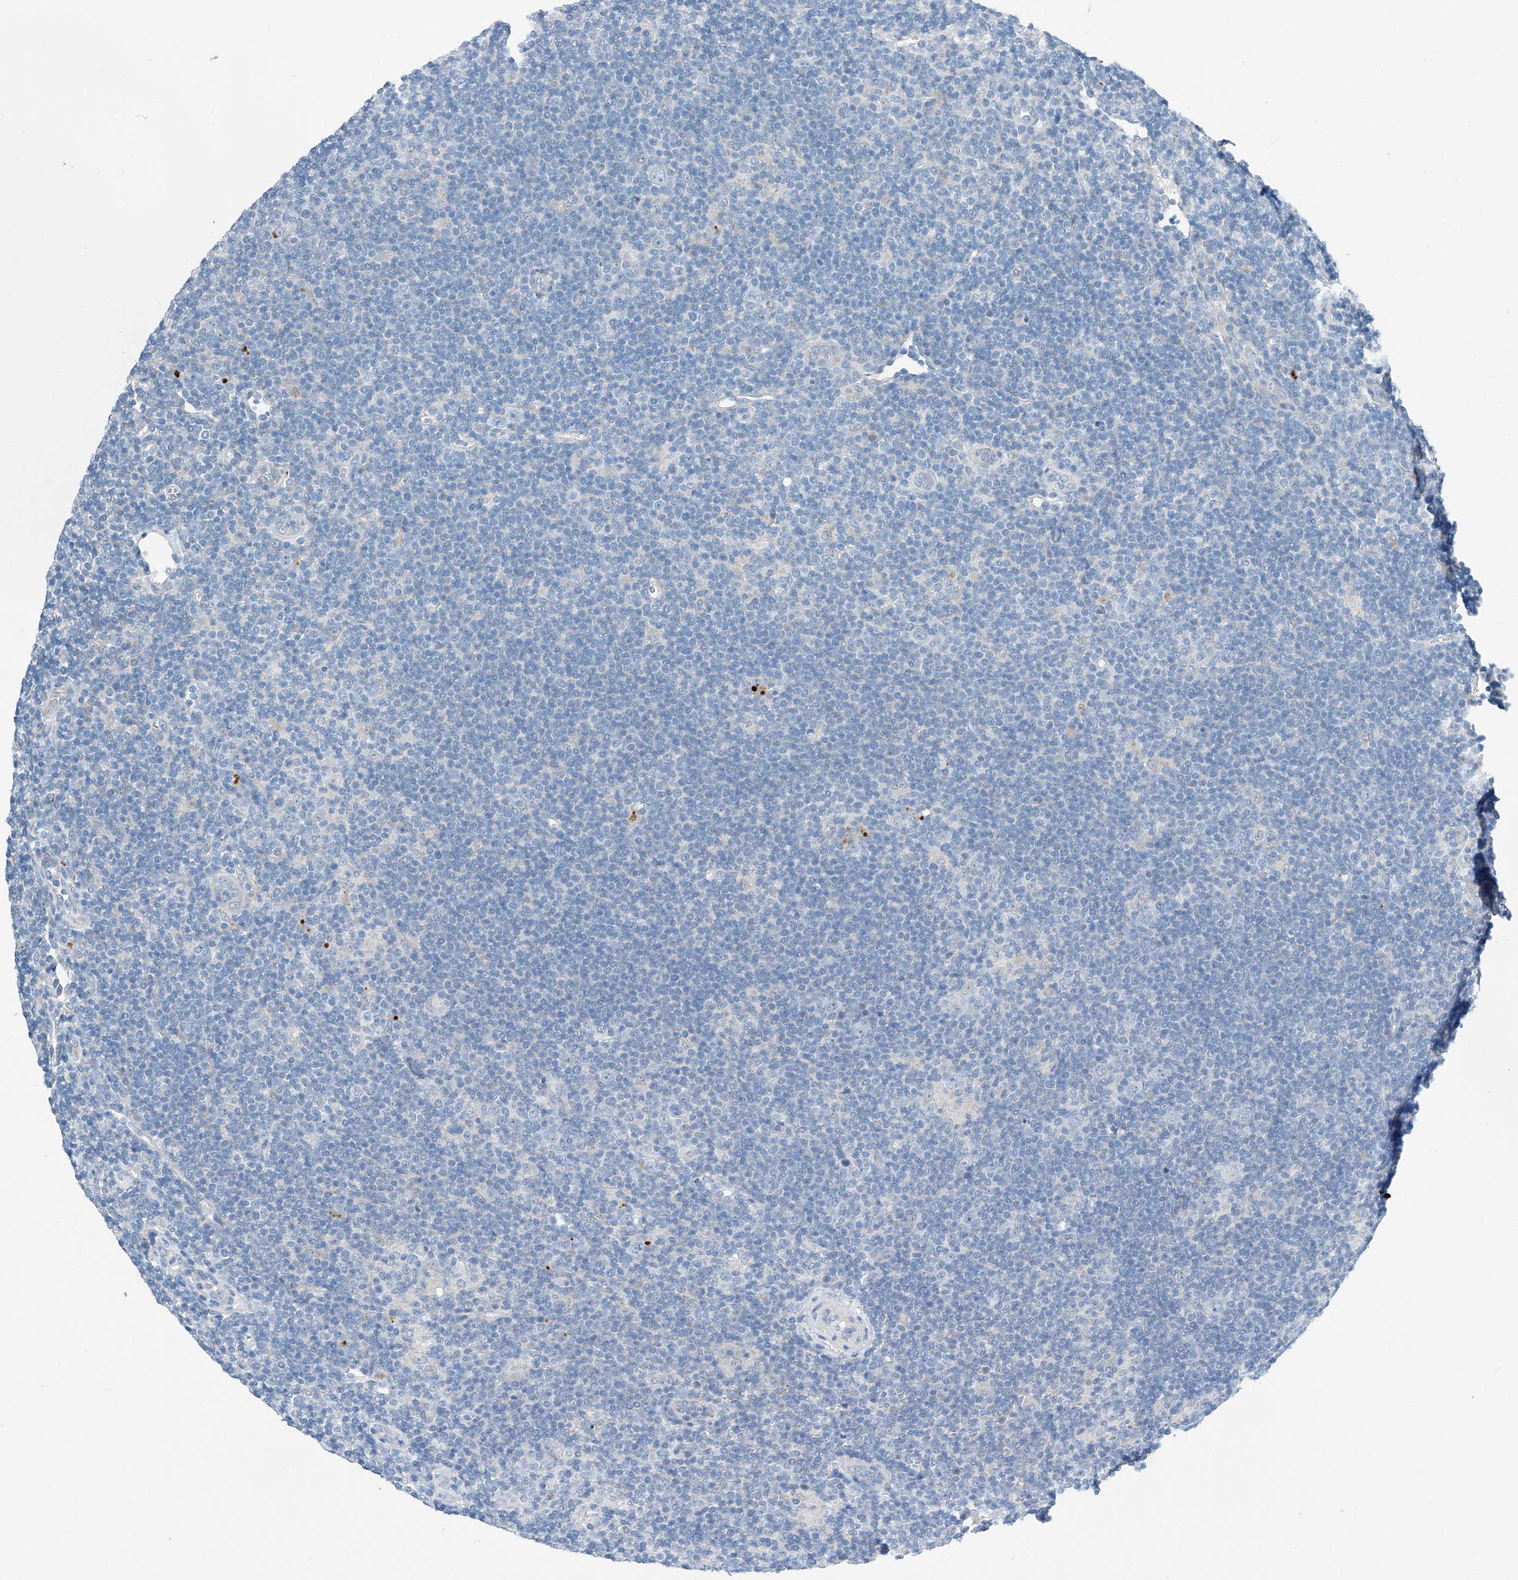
{"staining": {"intensity": "negative", "quantity": "none", "location": "none"}, "tissue": "lymphoma", "cell_type": "Tumor cells", "image_type": "cancer", "snomed": [{"axis": "morphology", "description": "Hodgkin's disease, NOS"}, {"axis": "topography", "description": "Lymph node"}], "caption": "A high-resolution histopathology image shows immunohistochemistry (IHC) staining of lymphoma, which demonstrates no significant positivity in tumor cells.", "gene": "MDGA1", "patient": {"sex": "female", "age": 57}}